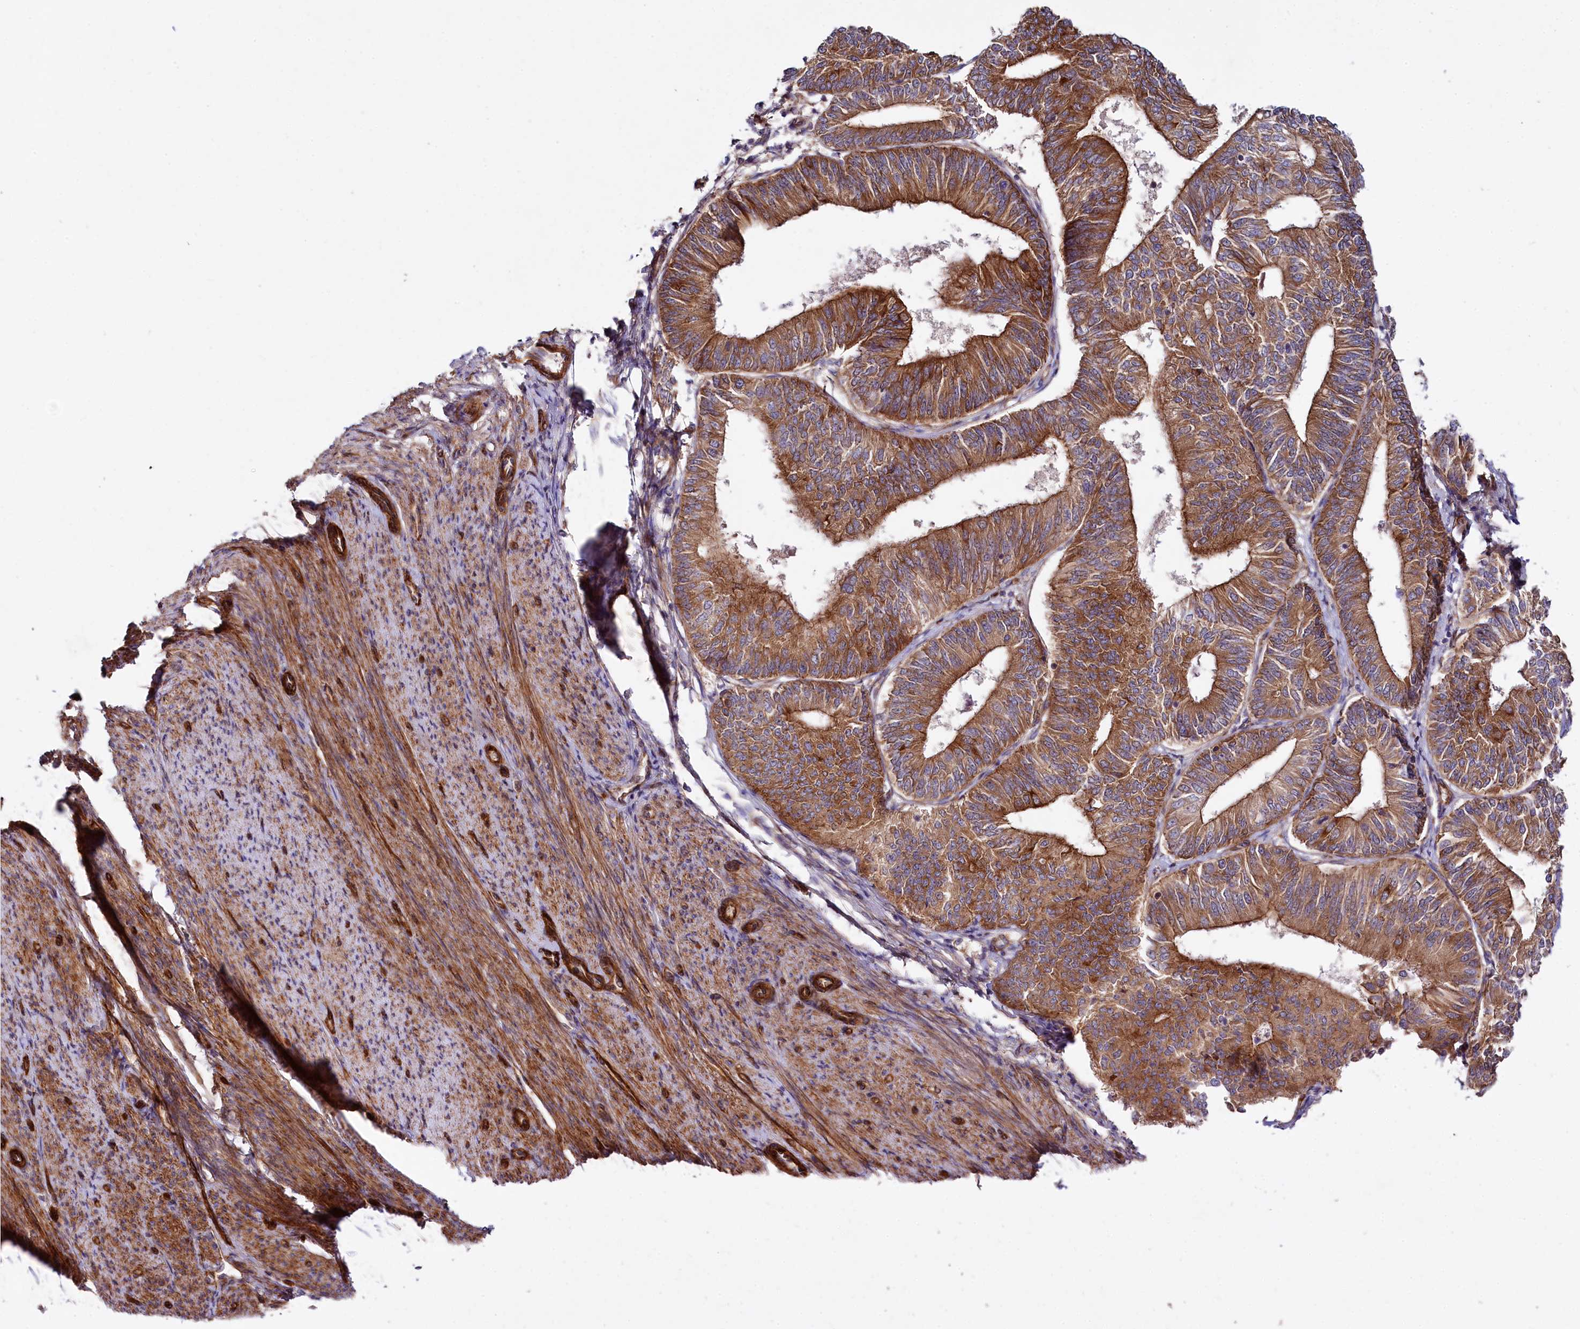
{"staining": {"intensity": "moderate", "quantity": ">75%", "location": "cytoplasmic/membranous"}, "tissue": "endometrial cancer", "cell_type": "Tumor cells", "image_type": "cancer", "snomed": [{"axis": "morphology", "description": "Adenocarcinoma, NOS"}, {"axis": "topography", "description": "Endometrium"}], "caption": "Immunohistochemical staining of endometrial cancer (adenocarcinoma) exhibits moderate cytoplasmic/membranous protein staining in about >75% of tumor cells.", "gene": "SPATS2", "patient": {"sex": "female", "age": 58}}